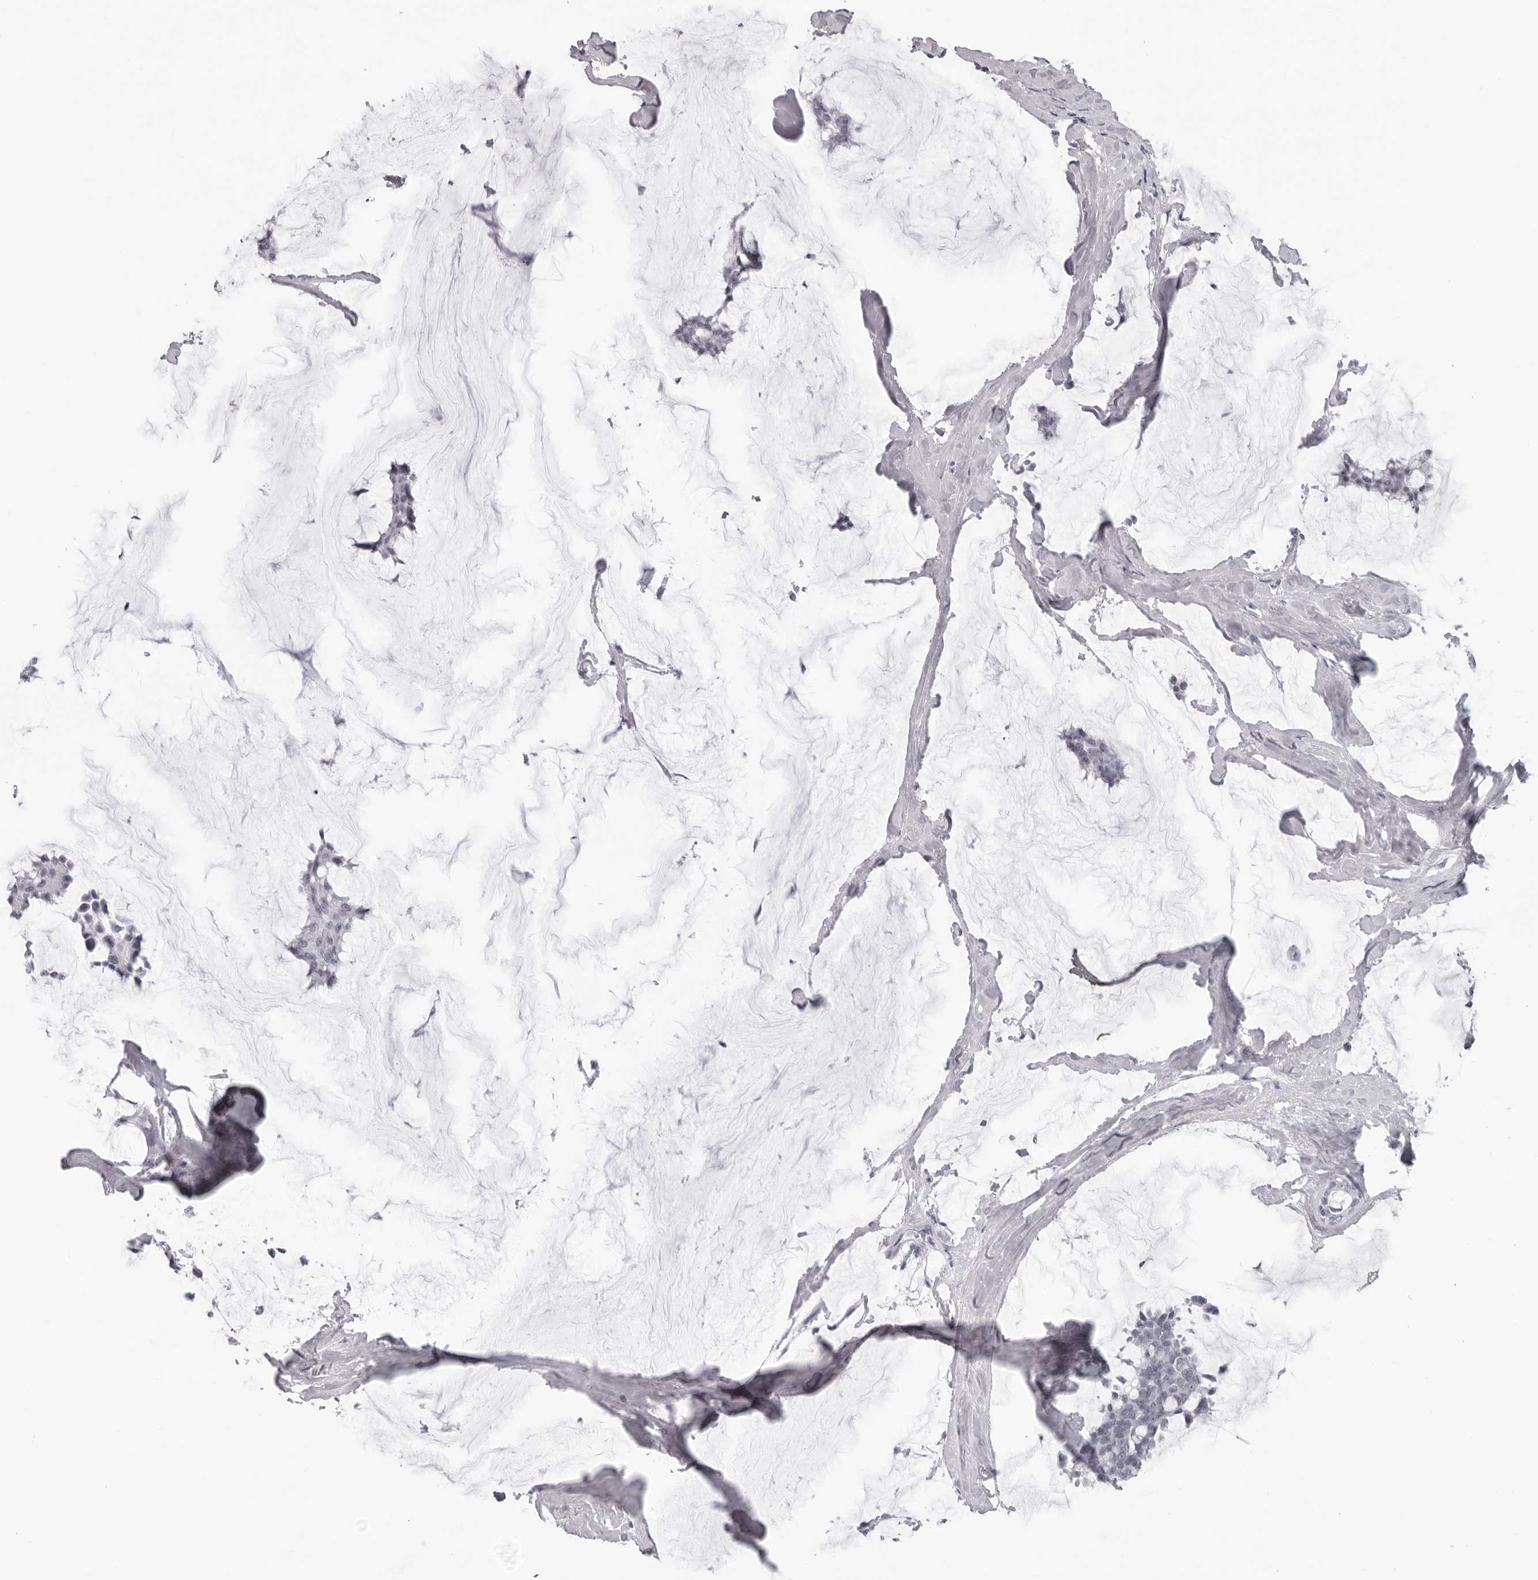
{"staining": {"intensity": "negative", "quantity": "none", "location": "none"}, "tissue": "breast cancer", "cell_type": "Tumor cells", "image_type": "cancer", "snomed": [{"axis": "morphology", "description": "Duct carcinoma"}, {"axis": "topography", "description": "Breast"}], "caption": "There is no significant positivity in tumor cells of breast cancer (intraductal carcinoma). Brightfield microscopy of IHC stained with DAB (3,3'-diaminobenzidine) (brown) and hematoxylin (blue), captured at high magnification.", "gene": "ESPN", "patient": {"sex": "female", "age": 93}}